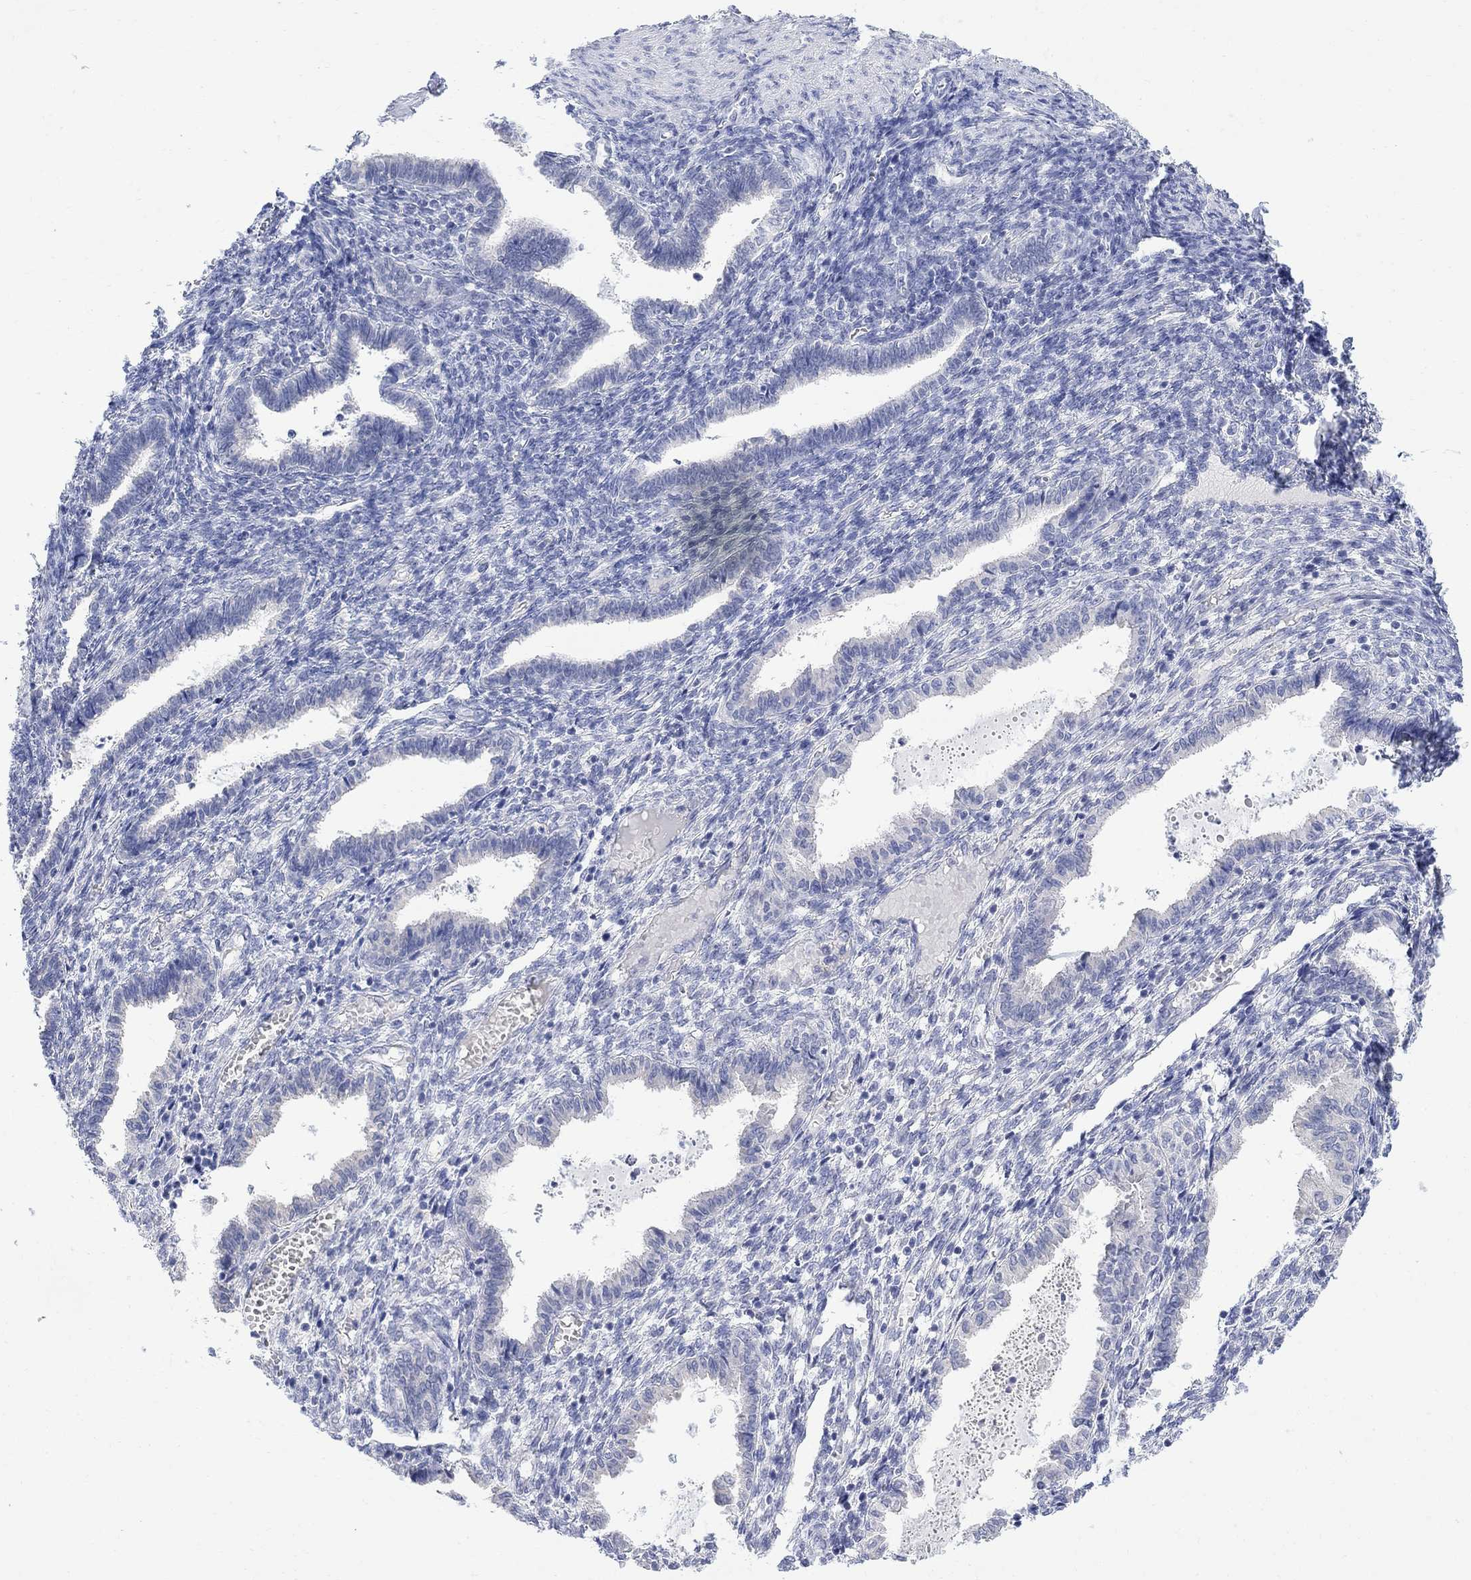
{"staining": {"intensity": "negative", "quantity": "none", "location": "none"}, "tissue": "endometrium", "cell_type": "Cells in endometrial stroma", "image_type": "normal", "snomed": [{"axis": "morphology", "description": "Normal tissue, NOS"}, {"axis": "topography", "description": "Endometrium"}], "caption": "DAB (3,3'-diaminobenzidine) immunohistochemical staining of unremarkable endometrium shows no significant staining in cells in endometrial stroma.", "gene": "FBP2", "patient": {"sex": "female", "age": 43}}